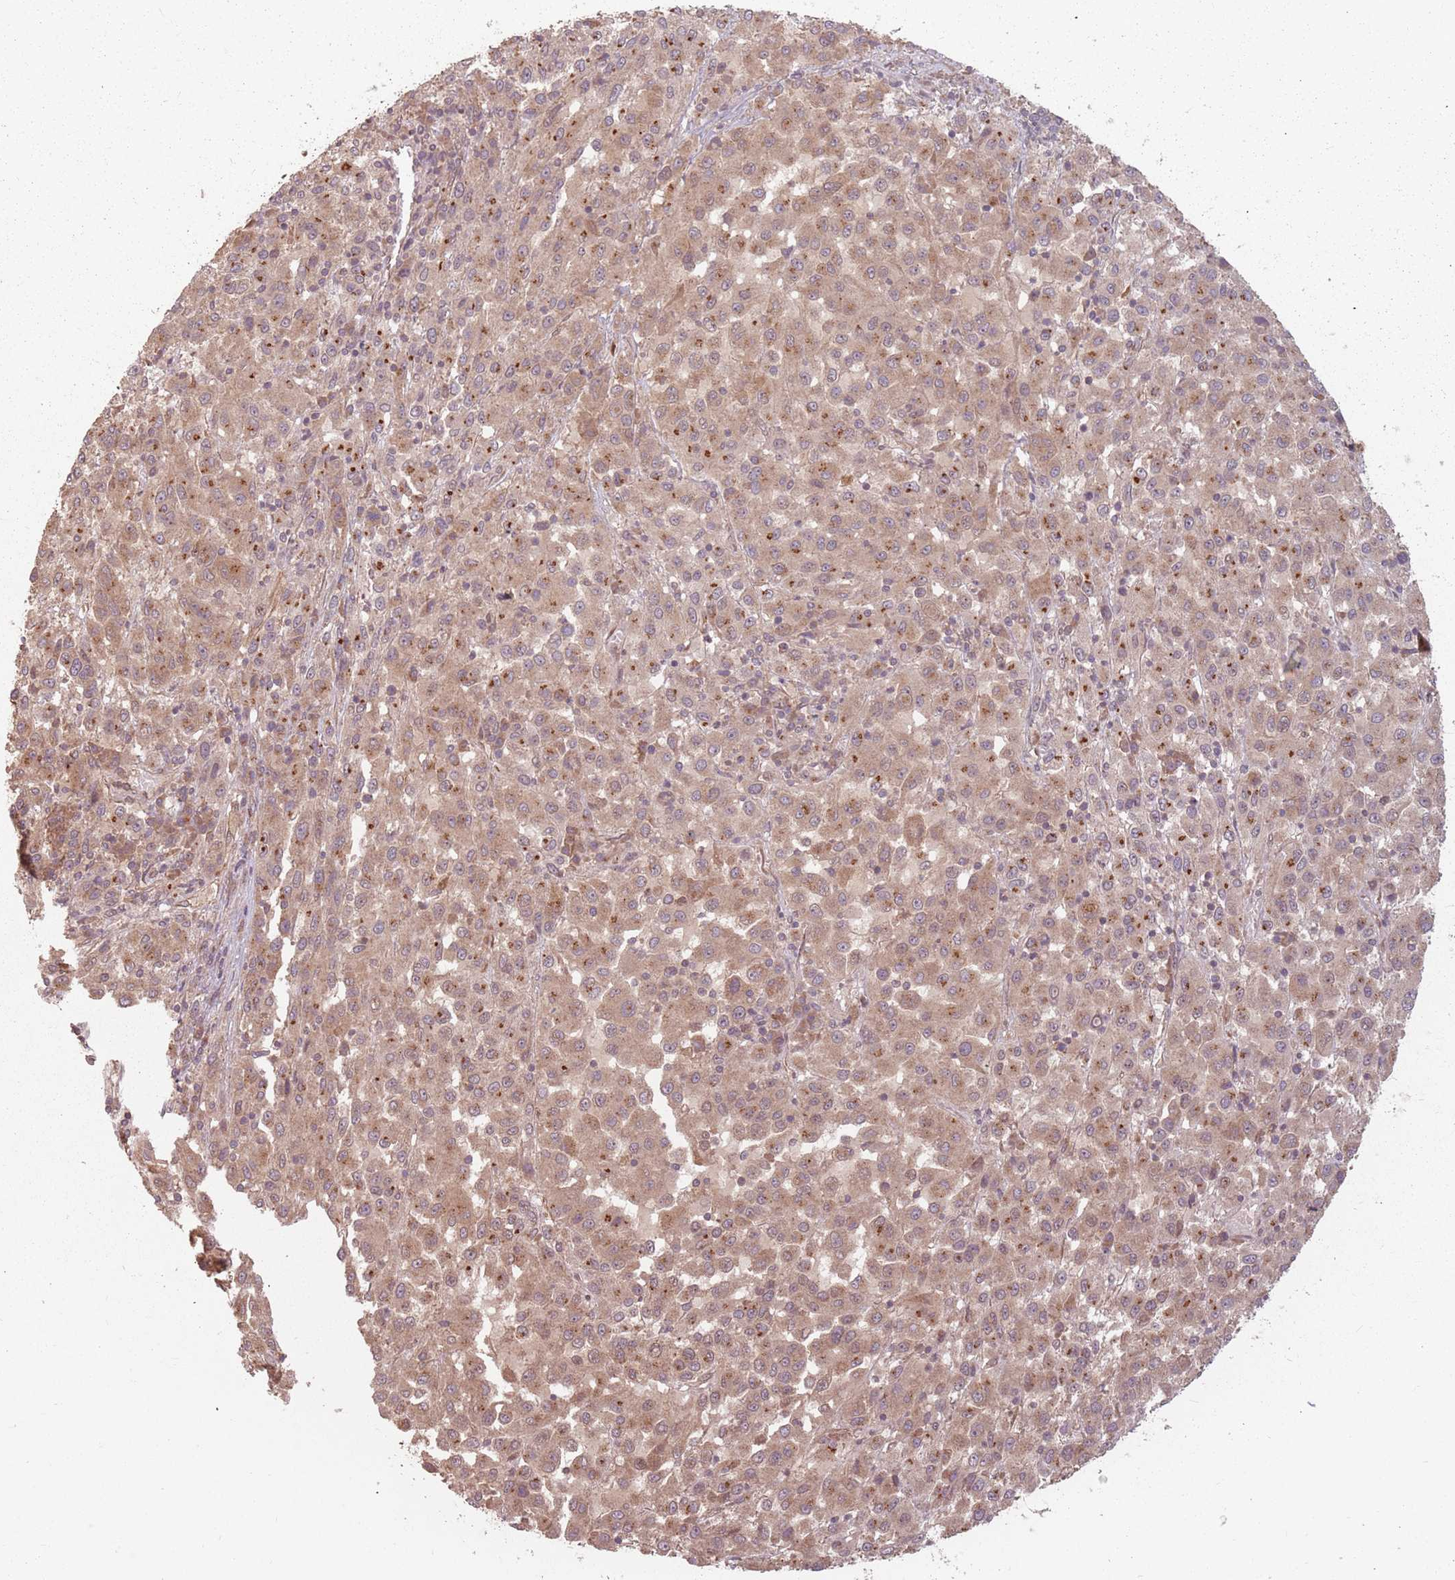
{"staining": {"intensity": "moderate", "quantity": ">75%", "location": "cytoplasmic/membranous"}, "tissue": "melanoma", "cell_type": "Tumor cells", "image_type": "cancer", "snomed": [{"axis": "morphology", "description": "Malignant melanoma, Metastatic site"}, {"axis": "topography", "description": "Lung"}], "caption": "Human malignant melanoma (metastatic site) stained with a brown dye displays moderate cytoplasmic/membranous positive positivity in approximately >75% of tumor cells.", "gene": "C3orf14", "patient": {"sex": "male", "age": 64}}